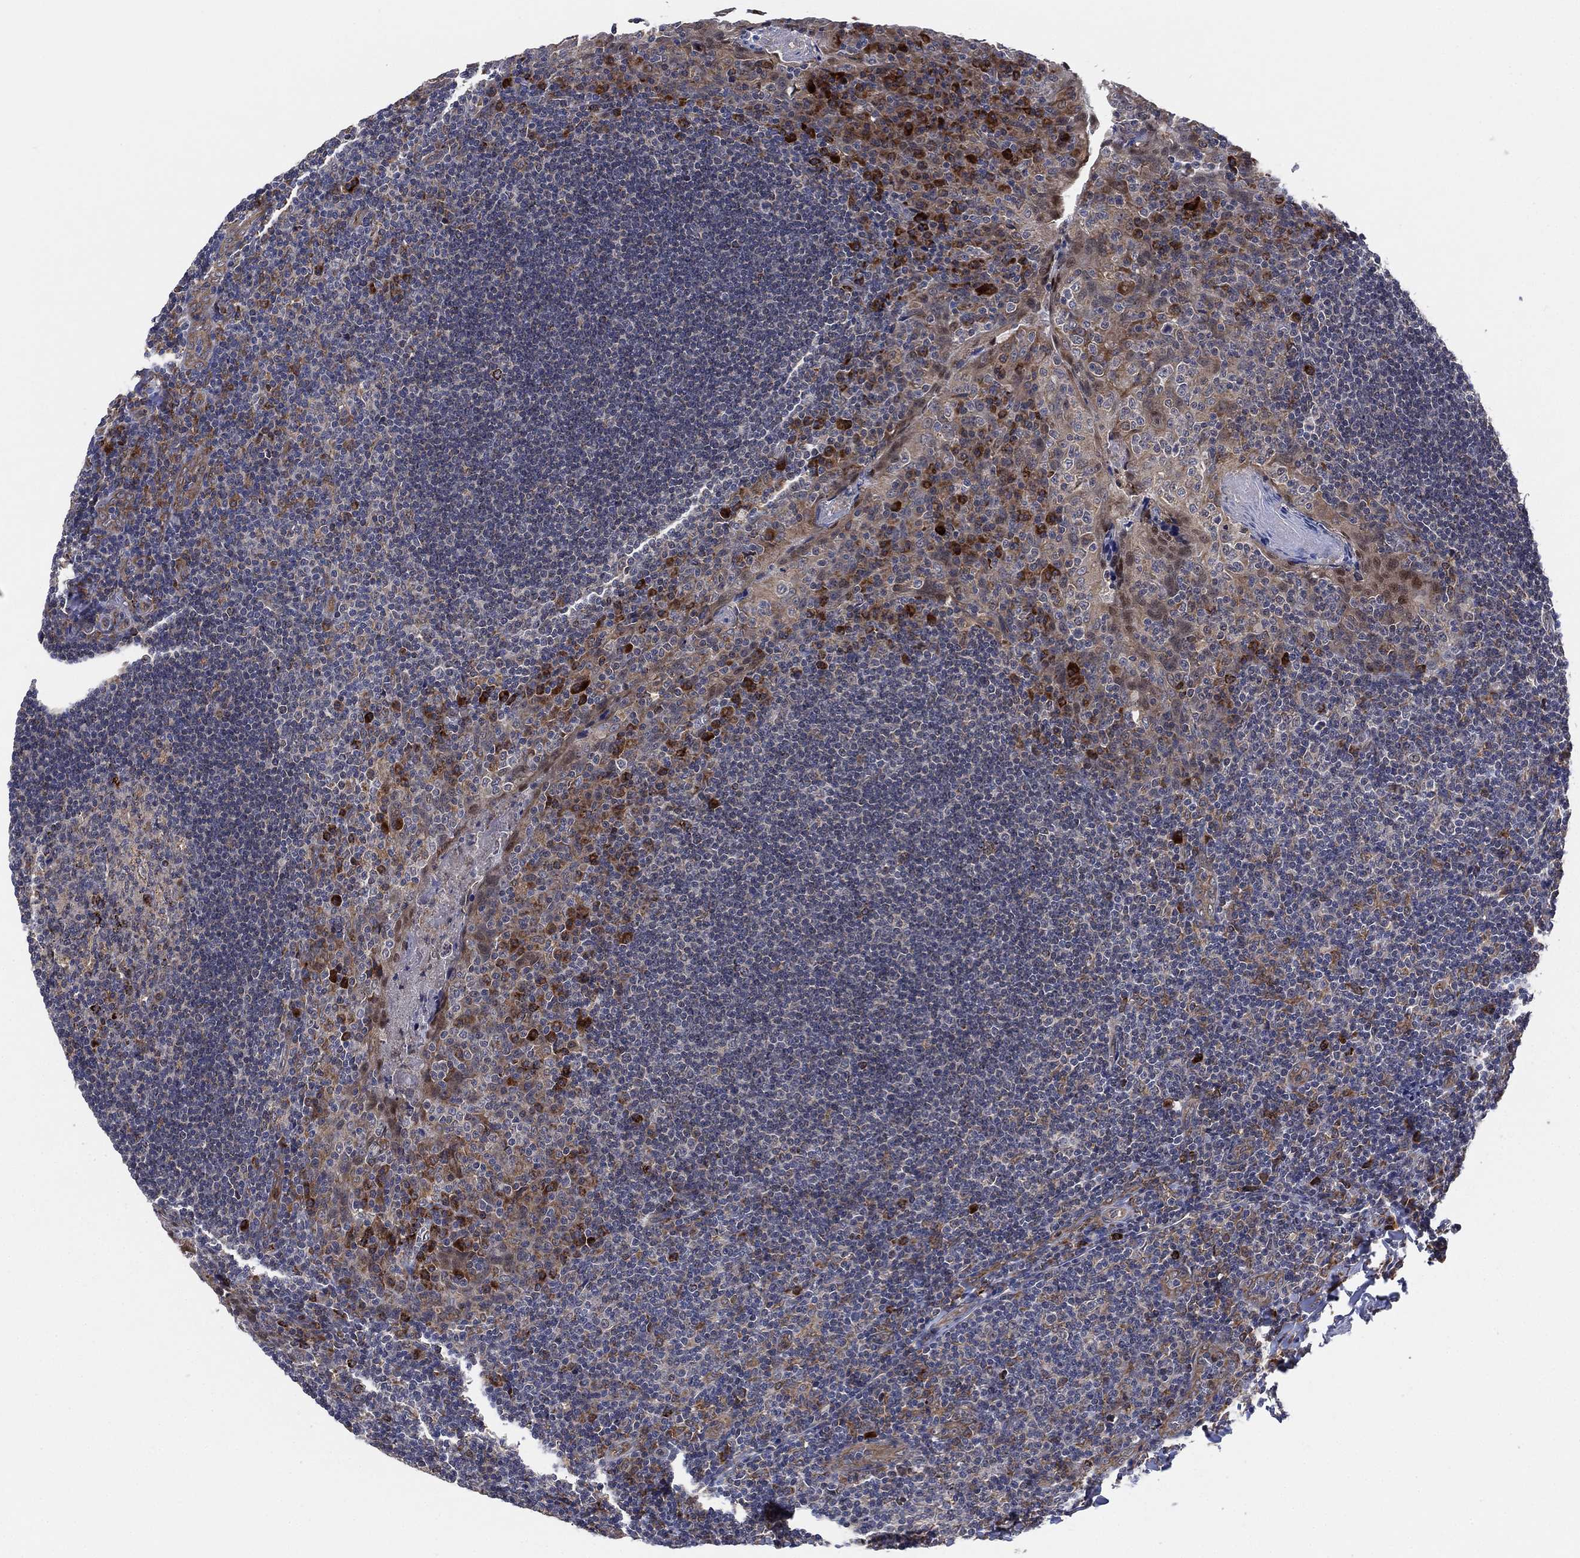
{"staining": {"intensity": "strong", "quantity": "<25%", "location": "cytoplasmic/membranous"}, "tissue": "tonsil", "cell_type": "Germinal center cells", "image_type": "normal", "snomed": [{"axis": "morphology", "description": "Normal tissue, NOS"}, {"axis": "topography", "description": "Tonsil"}], "caption": "This micrograph exhibits IHC staining of unremarkable human tonsil, with medium strong cytoplasmic/membranous positivity in approximately <25% of germinal center cells.", "gene": "FES", "patient": {"sex": "male", "age": 17}}